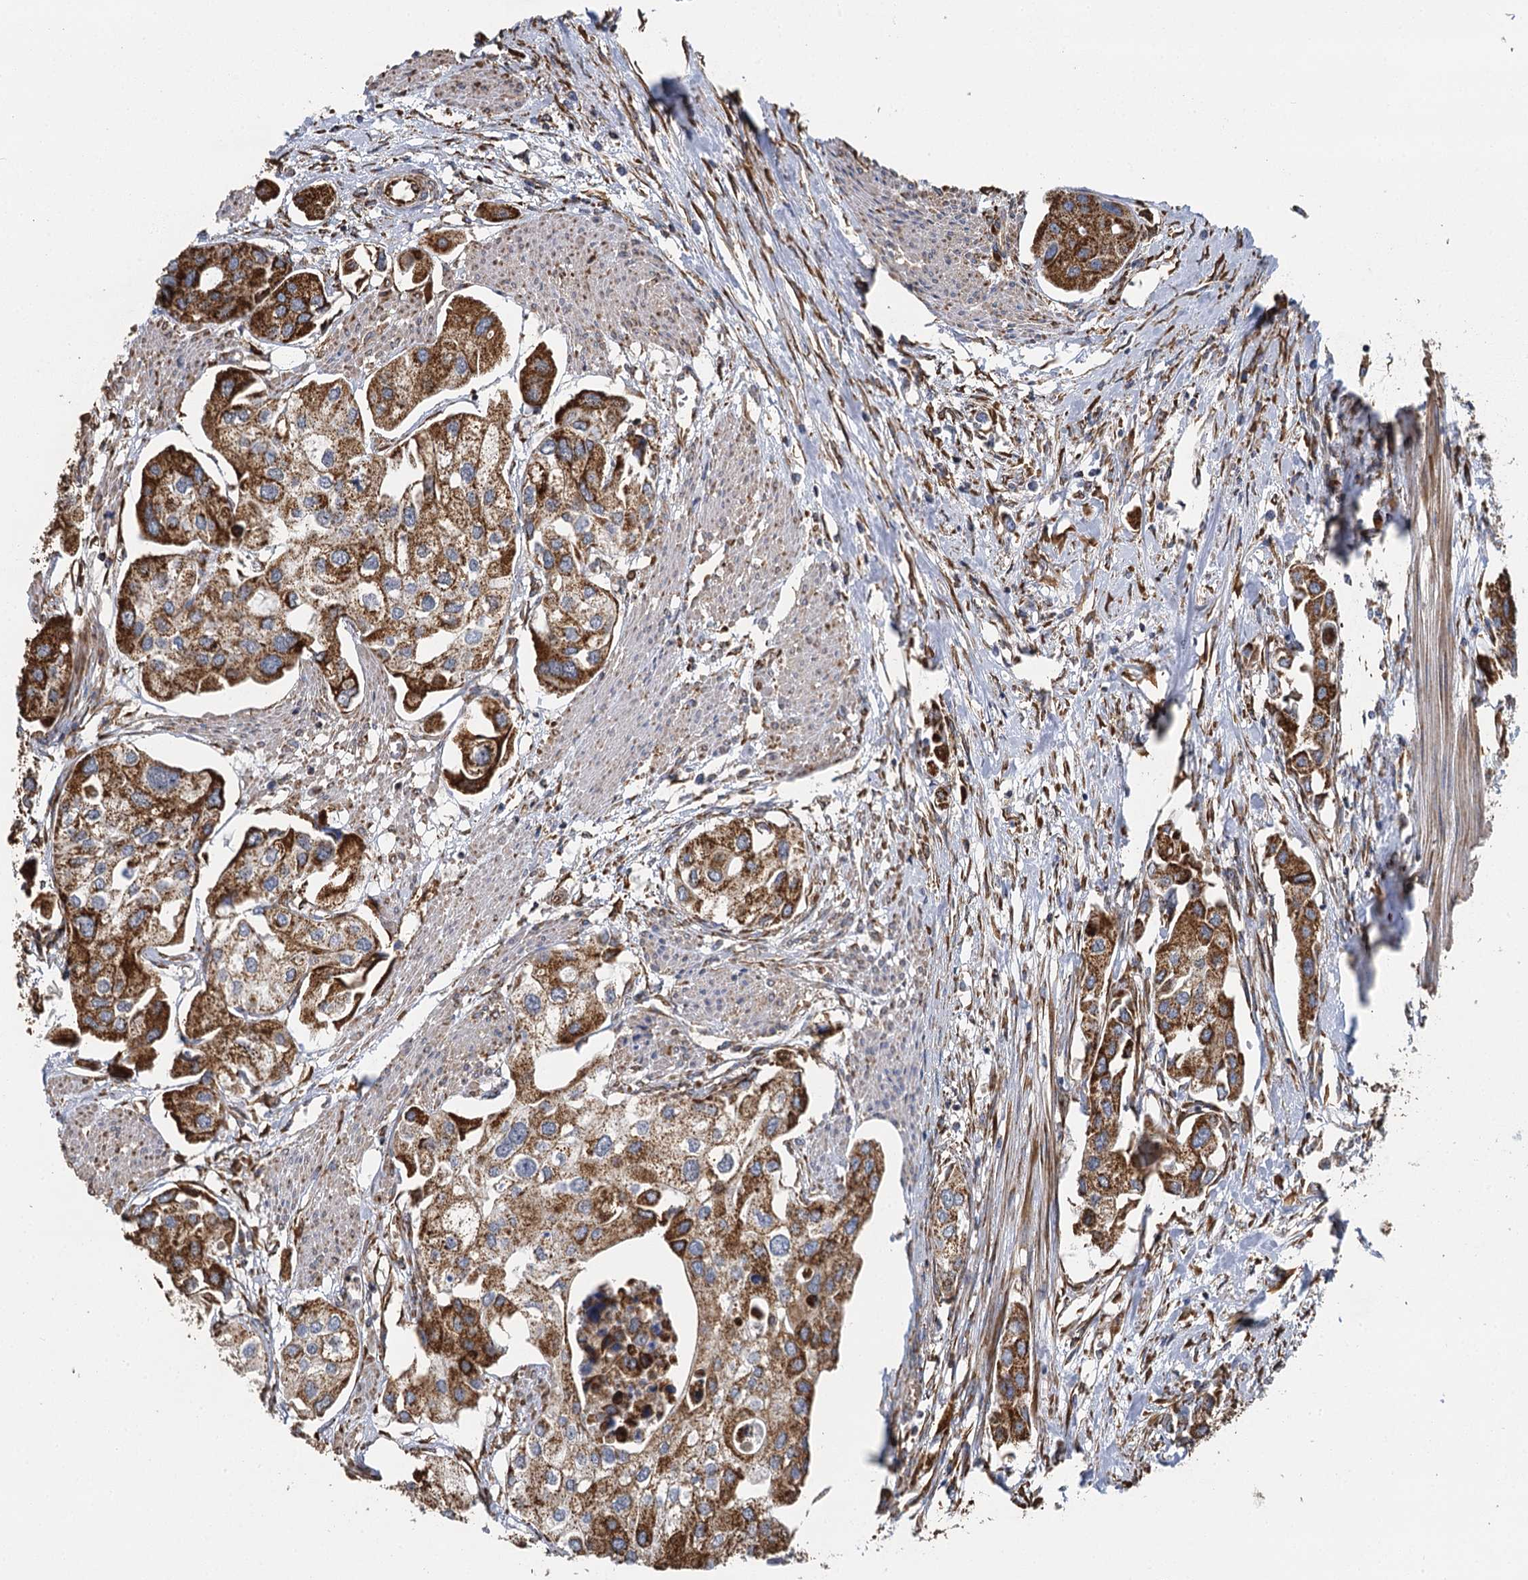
{"staining": {"intensity": "strong", "quantity": "25%-75%", "location": "cytoplasmic/membranous"}, "tissue": "urothelial cancer", "cell_type": "Tumor cells", "image_type": "cancer", "snomed": [{"axis": "morphology", "description": "Urothelial carcinoma, High grade"}, {"axis": "topography", "description": "Urinary bladder"}], "caption": "High-power microscopy captured an immunohistochemistry (IHC) image of urothelial carcinoma (high-grade), revealing strong cytoplasmic/membranous staining in about 25%-75% of tumor cells.", "gene": "IL11RA", "patient": {"sex": "male", "age": 64}}